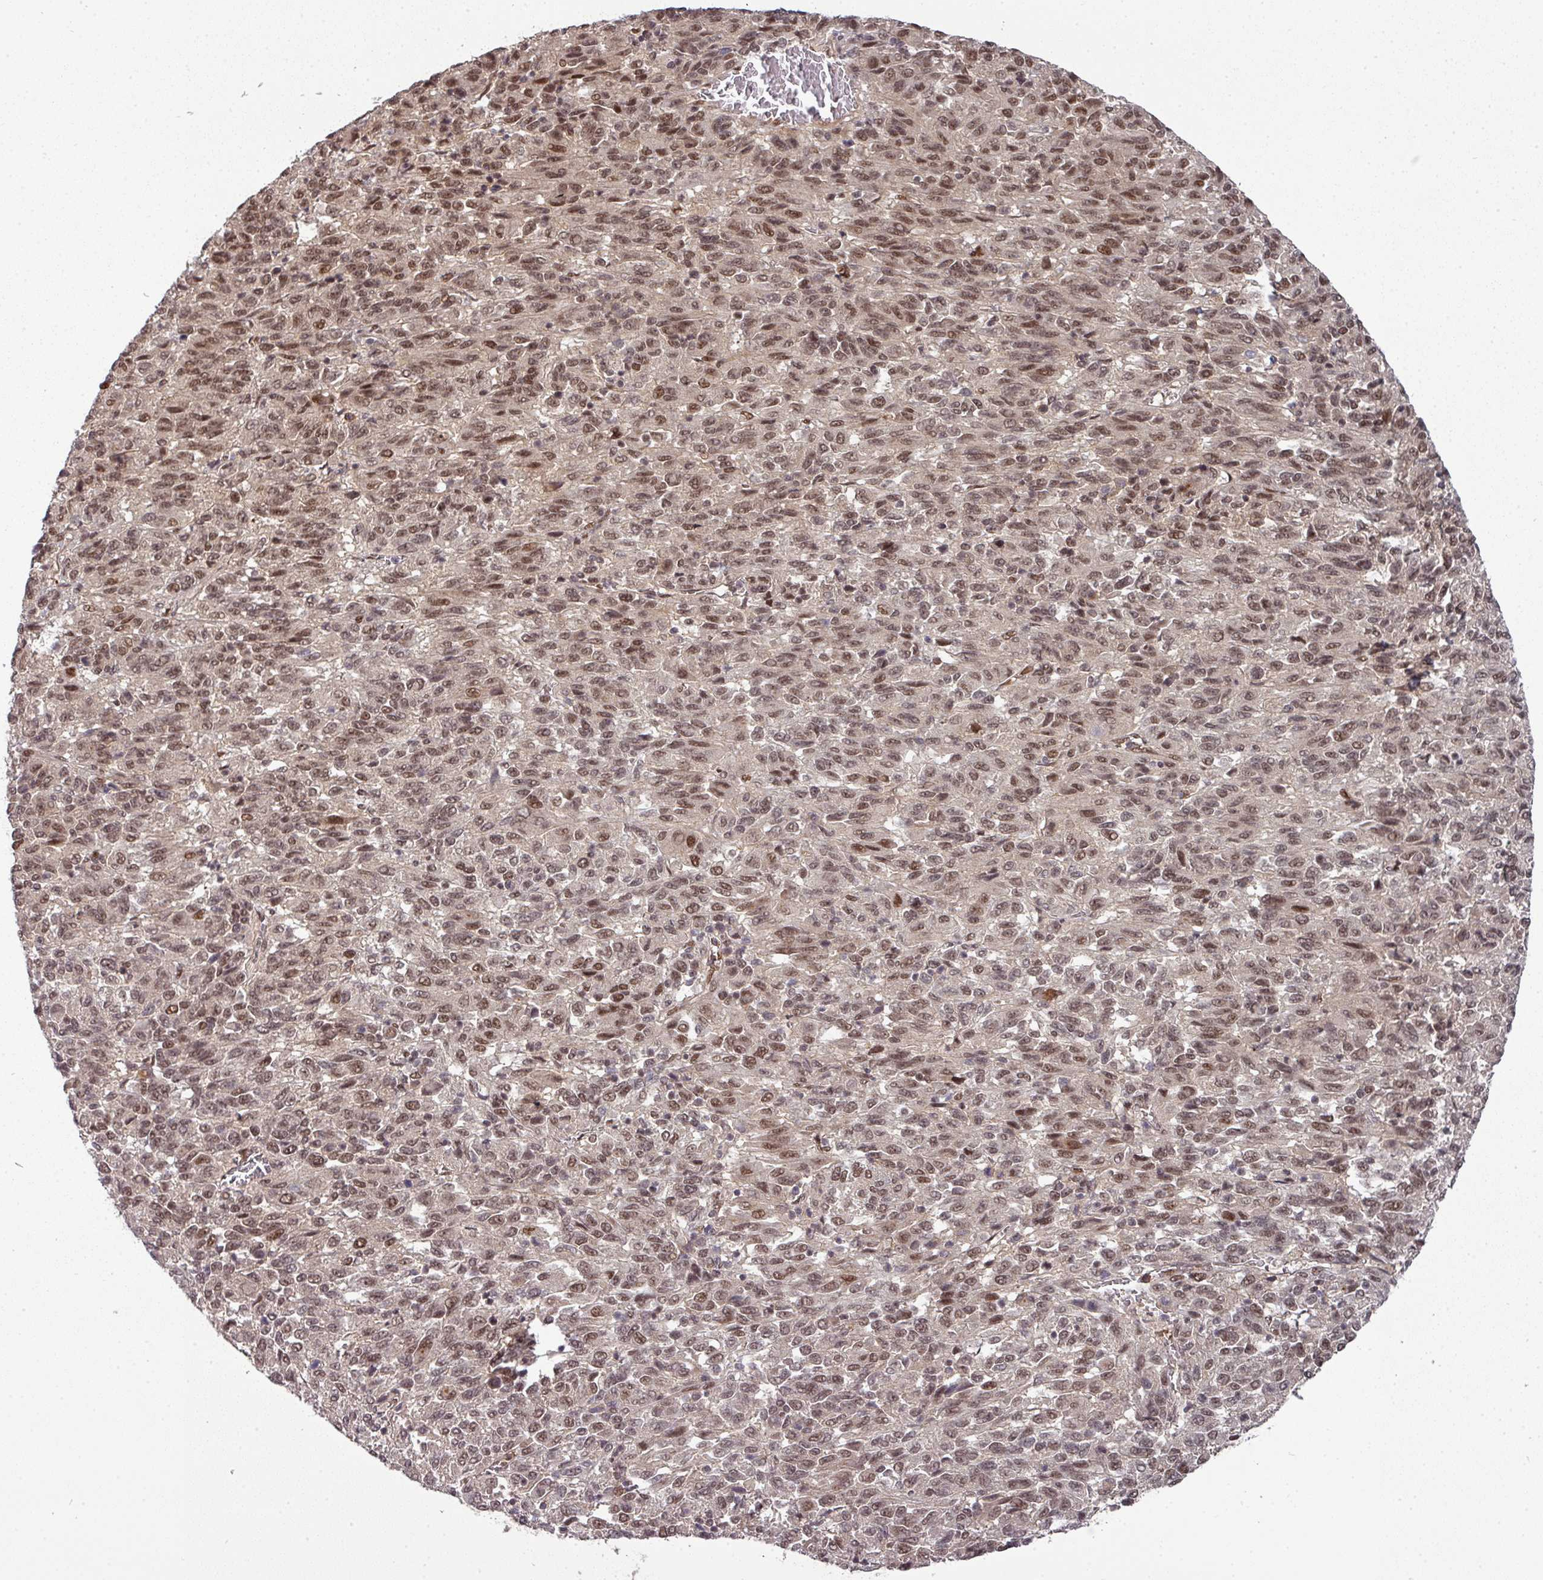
{"staining": {"intensity": "moderate", "quantity": ">75%", "location": "nuclear"}, "tissue": "melanoma", "cell_type": "Tumor cells", "image_type": "cancer", "snomed": [{"axis": "morphology", "description": "Malignant melanoma, Metastatic site"}, {"axis": "topography", "description": "Lung"}], "caption": "Approximately >75% of tumor cells in malignant melanoma (metastatic site) reveal moderate nuclear protein expression as visualized by brown immunohistochemical staining.", "gene": "CIC", "patient": {"sex": "male", "age": 64}}